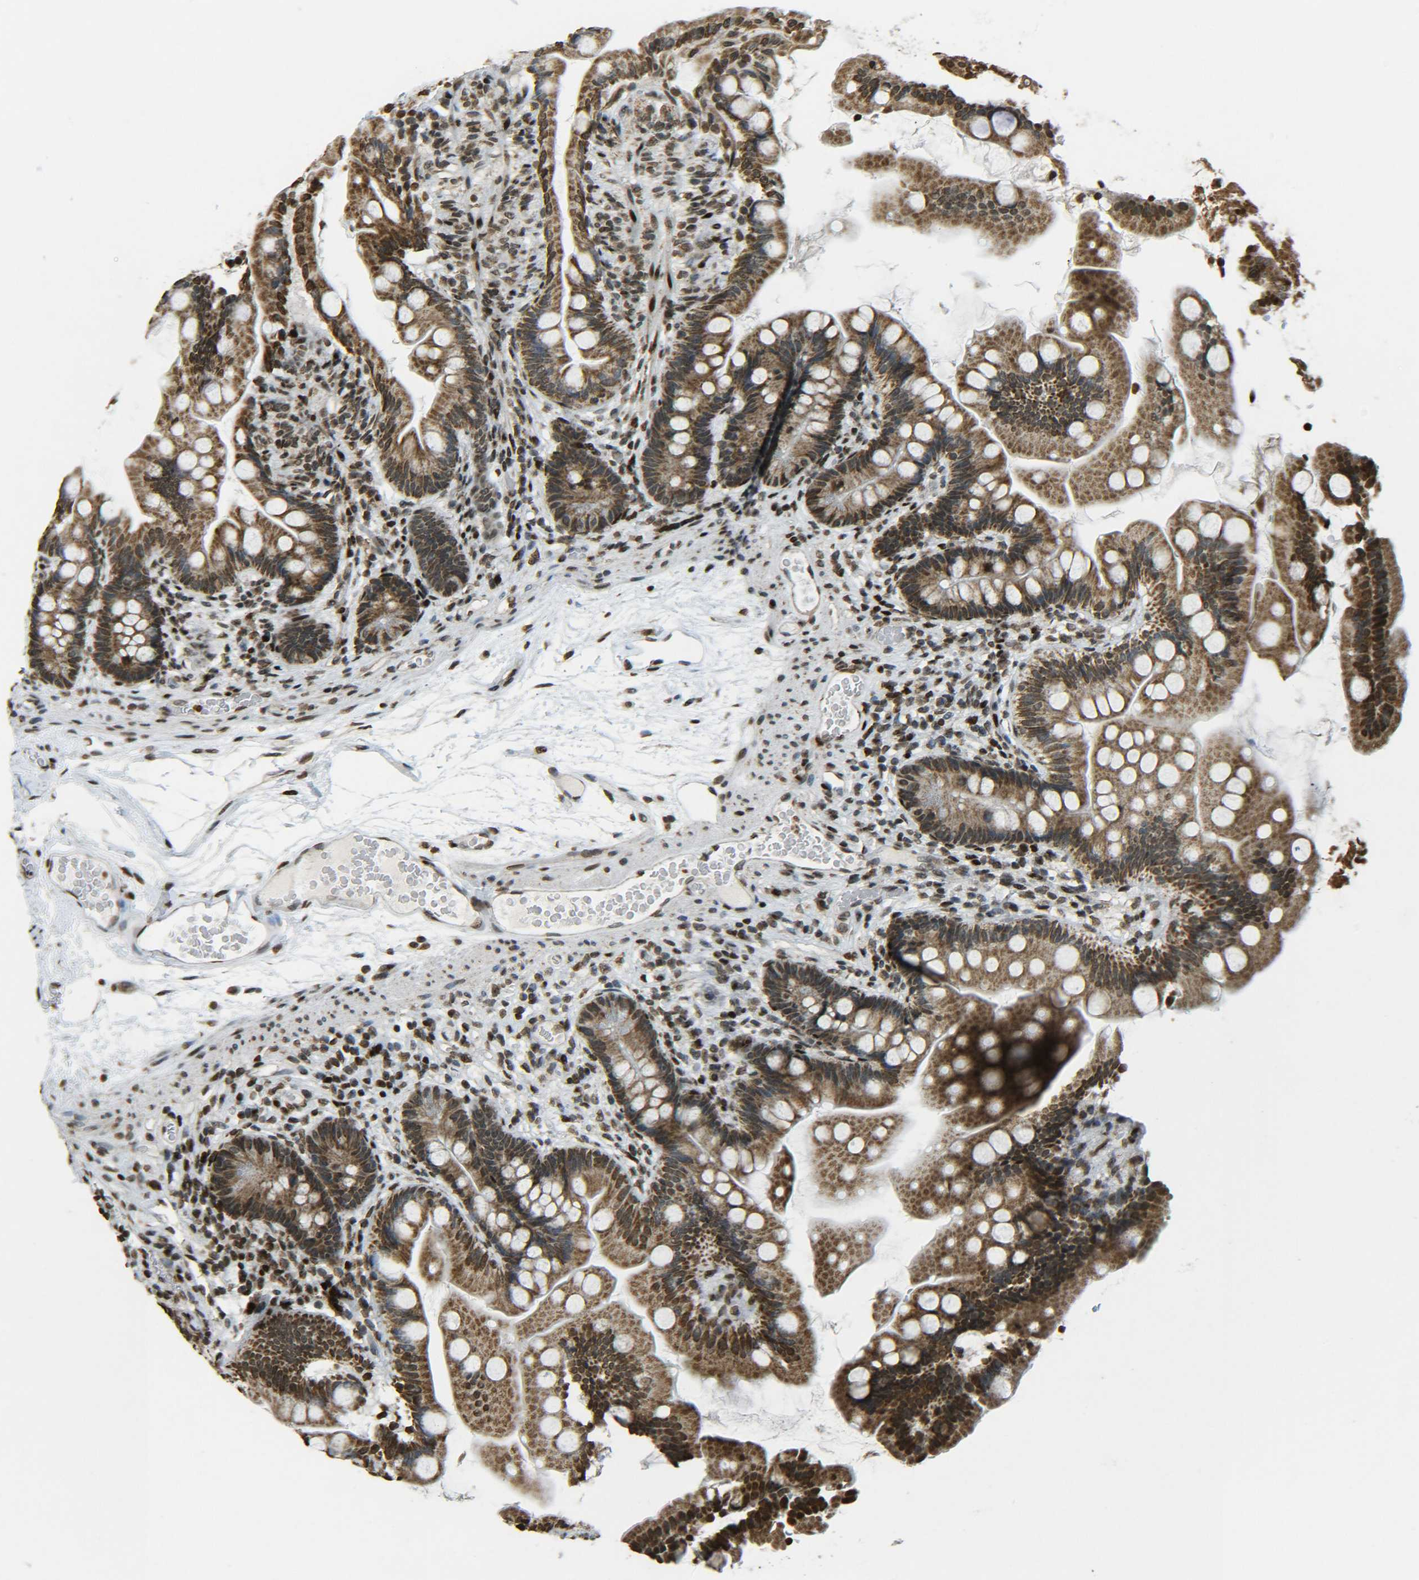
{"staining": {"intensity": "strong", "quantity": ">75%", "location": "cytoplasmic/membranous,nuclear"}, "tissue": "small intestine", "cell_type": "Glandular cells", "image_type": "normal", "snomed": [{"axis": "morphology", "description": "Normal tissue, NOS"}, {"axis": "topography", "description": "Small intestine"}], "caption": "The photomicrograph exhibits immunohistochemical staining of normal small intestine. There is strong cytoplasmic/membranous,nuclear positivity is identified in about >75% of glandular cells. (IHC, brightfield microscopy, high magnification).", "gene": "NEUROG2", "patient": {"sex": "female", "age": 56}}